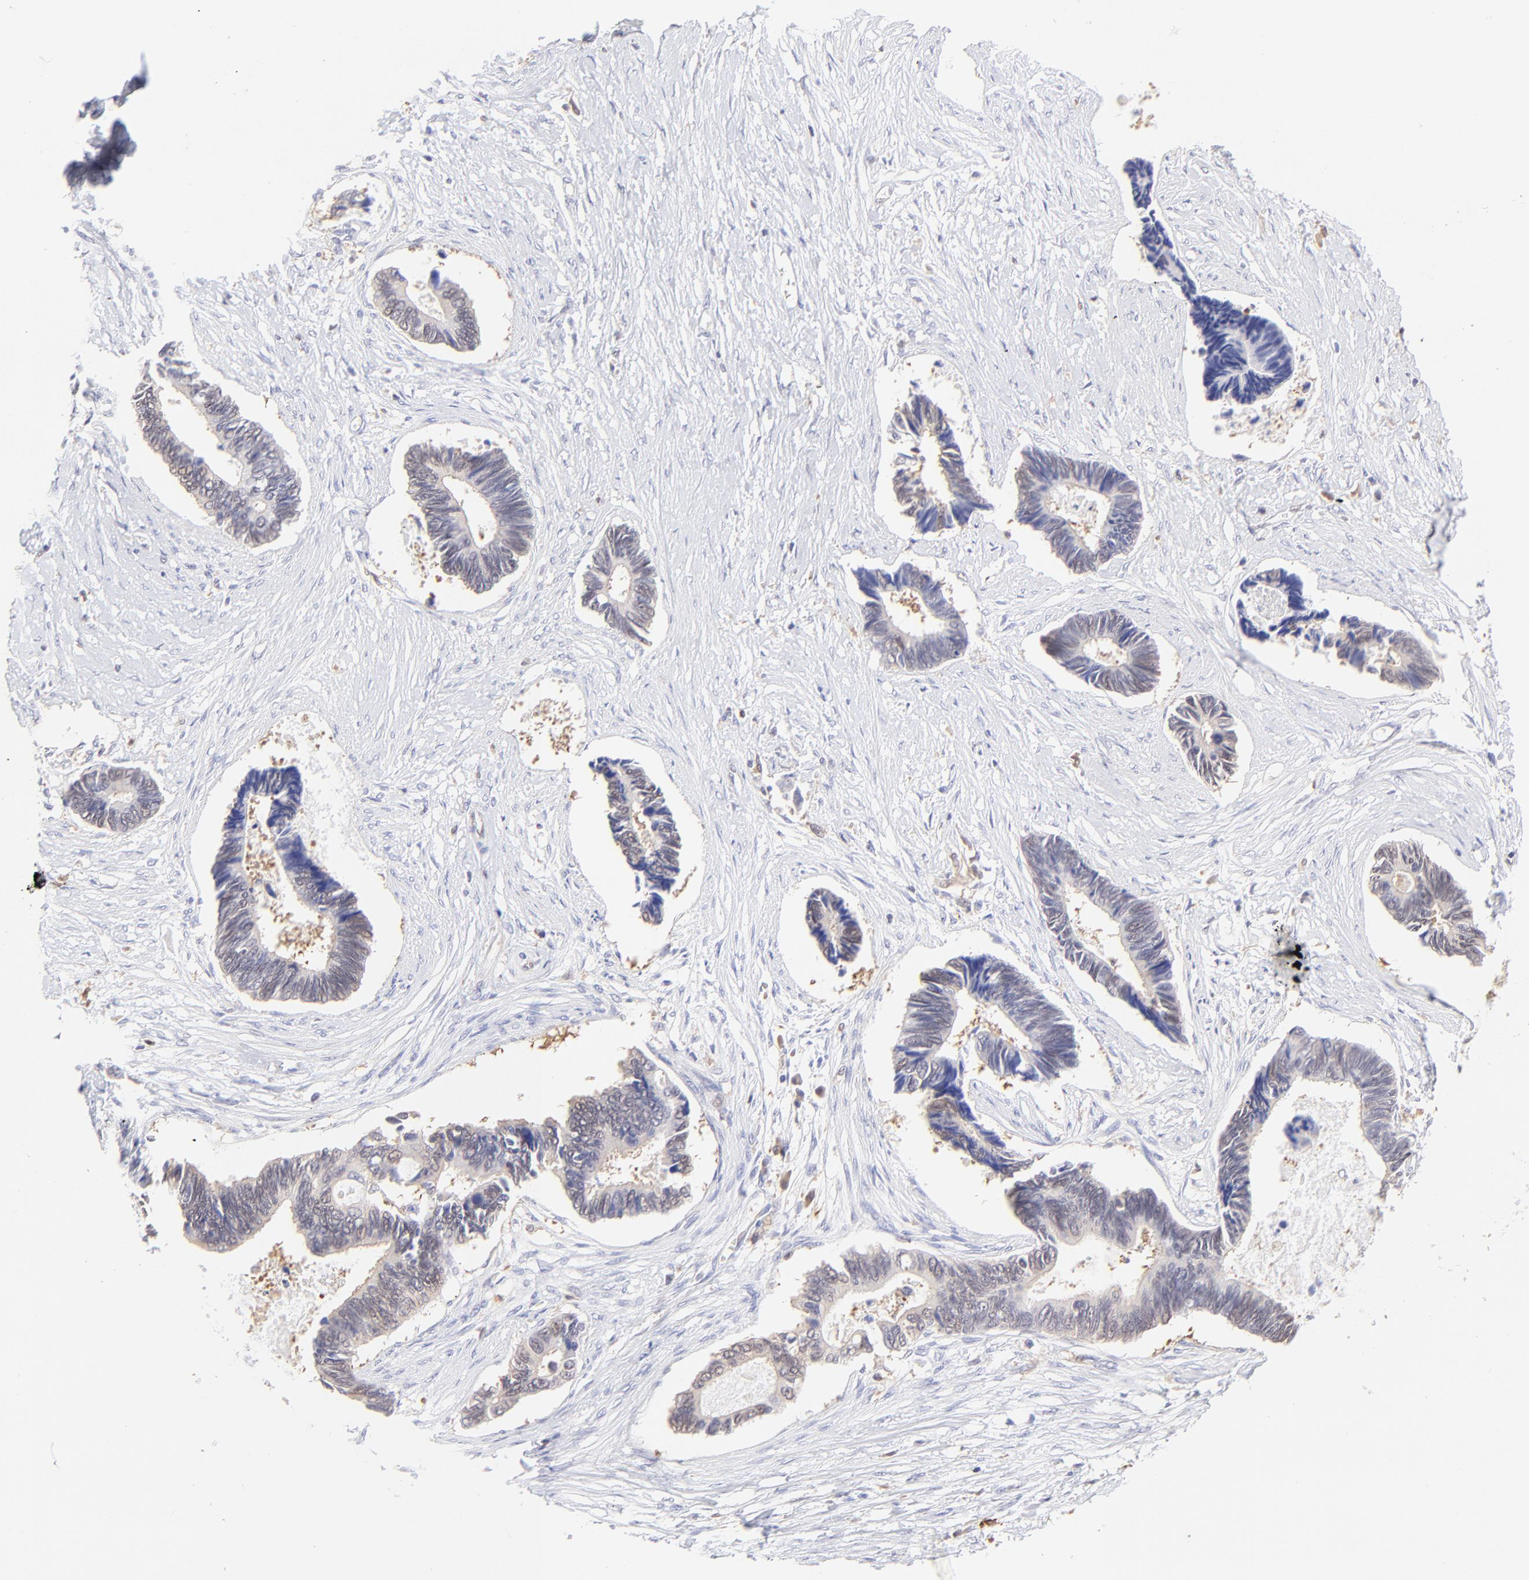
{"staining": {"intensity": "weak", "quantity": "<25%", "location": "nuclear"}, "tissue": "pancreatic cancer", "cell_type": "Tumor cells", "image_type": "cancer", "snomed": [{"axis": "morphology", "description": "Adenocarcinoma, NOS"}, {"axis": "topography", "description": "Pancreas"}], "caption": "Immunohistochemistry of human adenocarcinoma (pancreatic) exhibits no expression in tumor cells.", "gene": "HYAL1", "patient": {"sex": "female", "age": 70}}